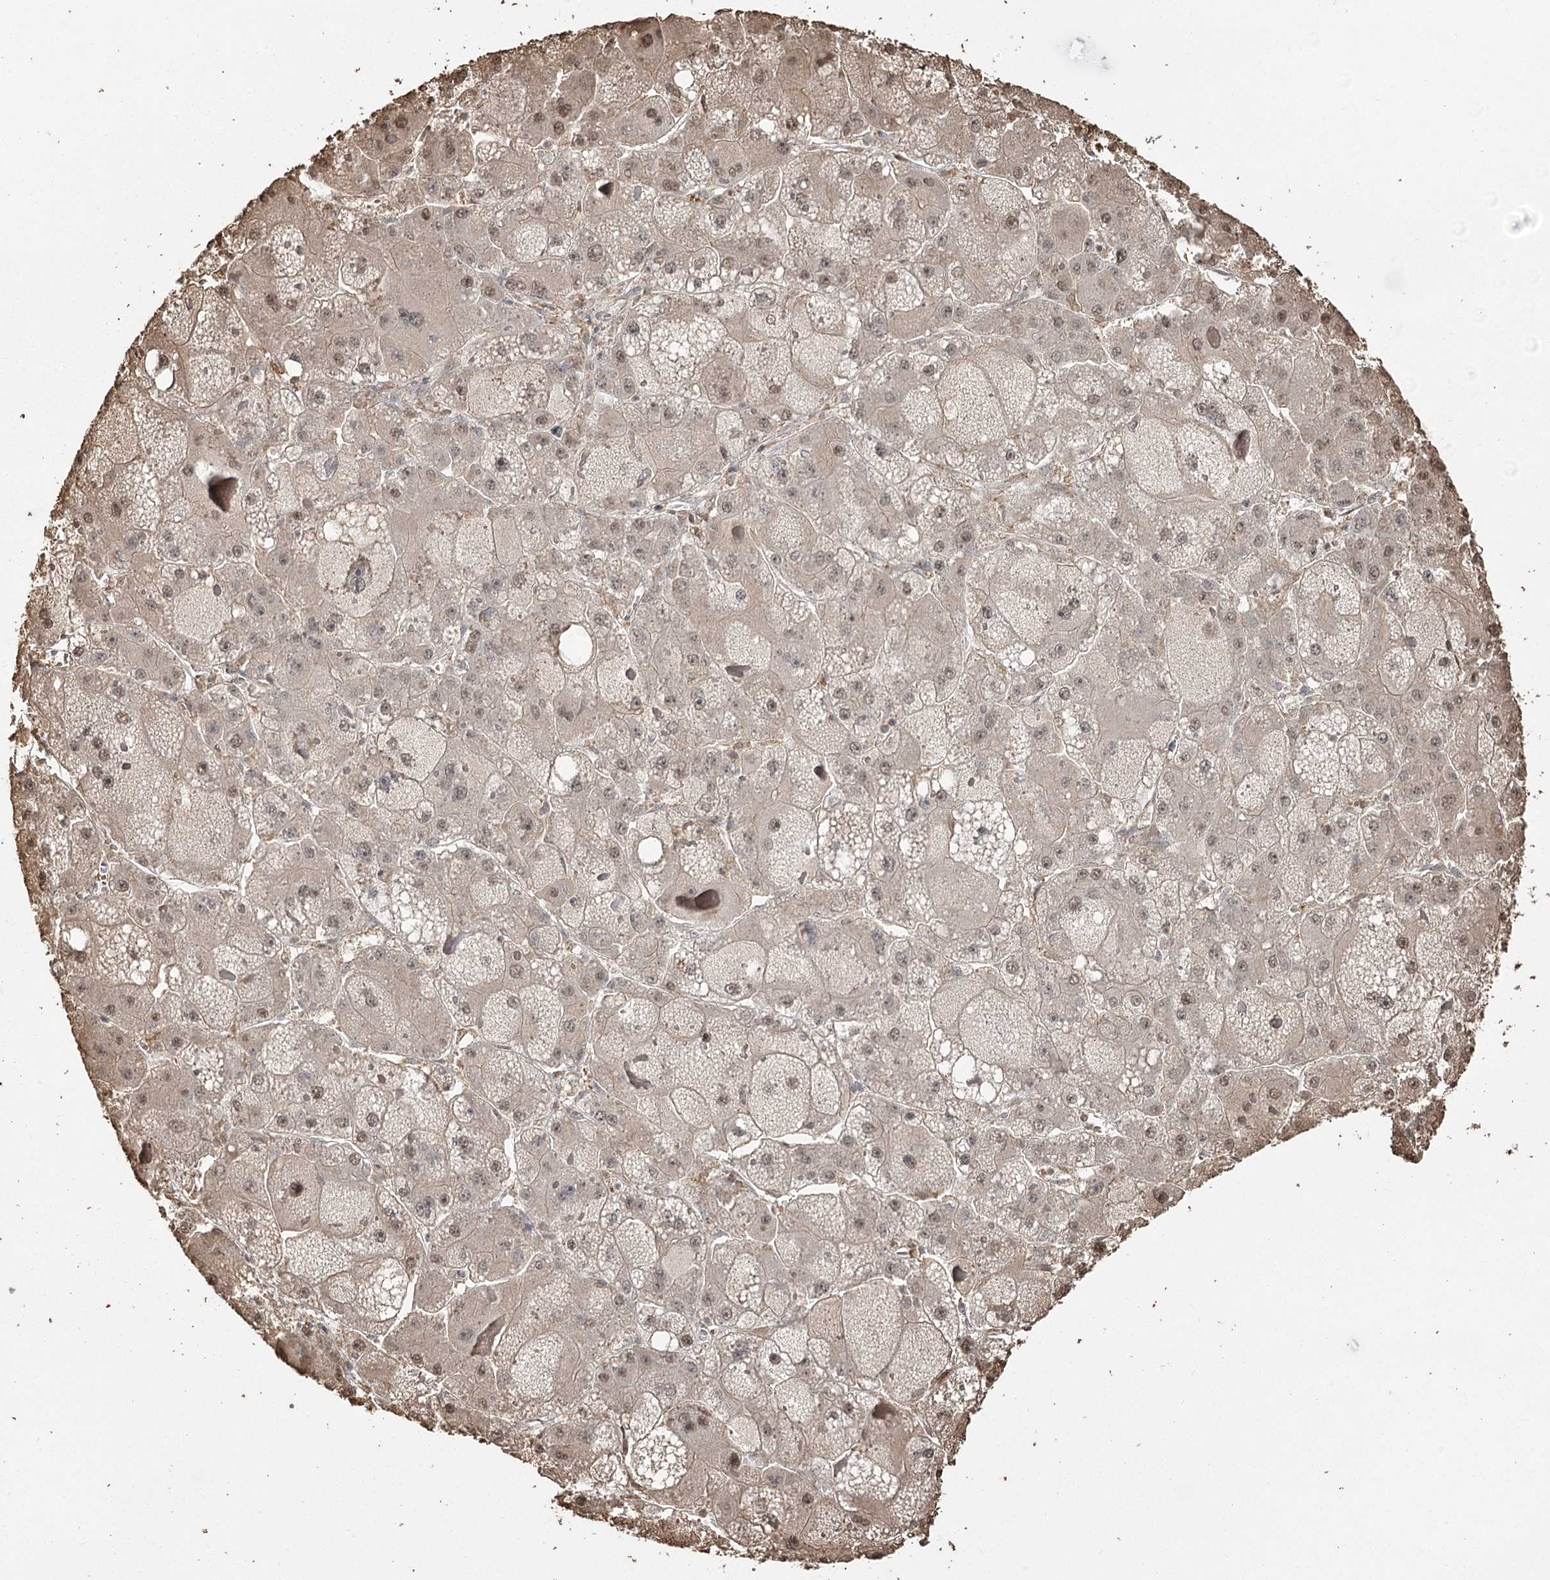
{"staining": {"intensity": "weak", "quantity": "<25%", "location": "nuclear"}, "tissue": "liver cancer", "cell_type": "Tumor cells", "image_type": "cancer", "snomed": [{"axis": "morphology", "description": "Carcinoma, Hepatocellular, NOS"}, {"axis": "topography", "description": "Liver"}], "caption": "The immunohistochemistry (IHC) photomicrograph has no significant positivity in tumor cells of liver cancer tissue.", "gene": "PLCH1", "patient": {"sex": "female", "age": 73}}